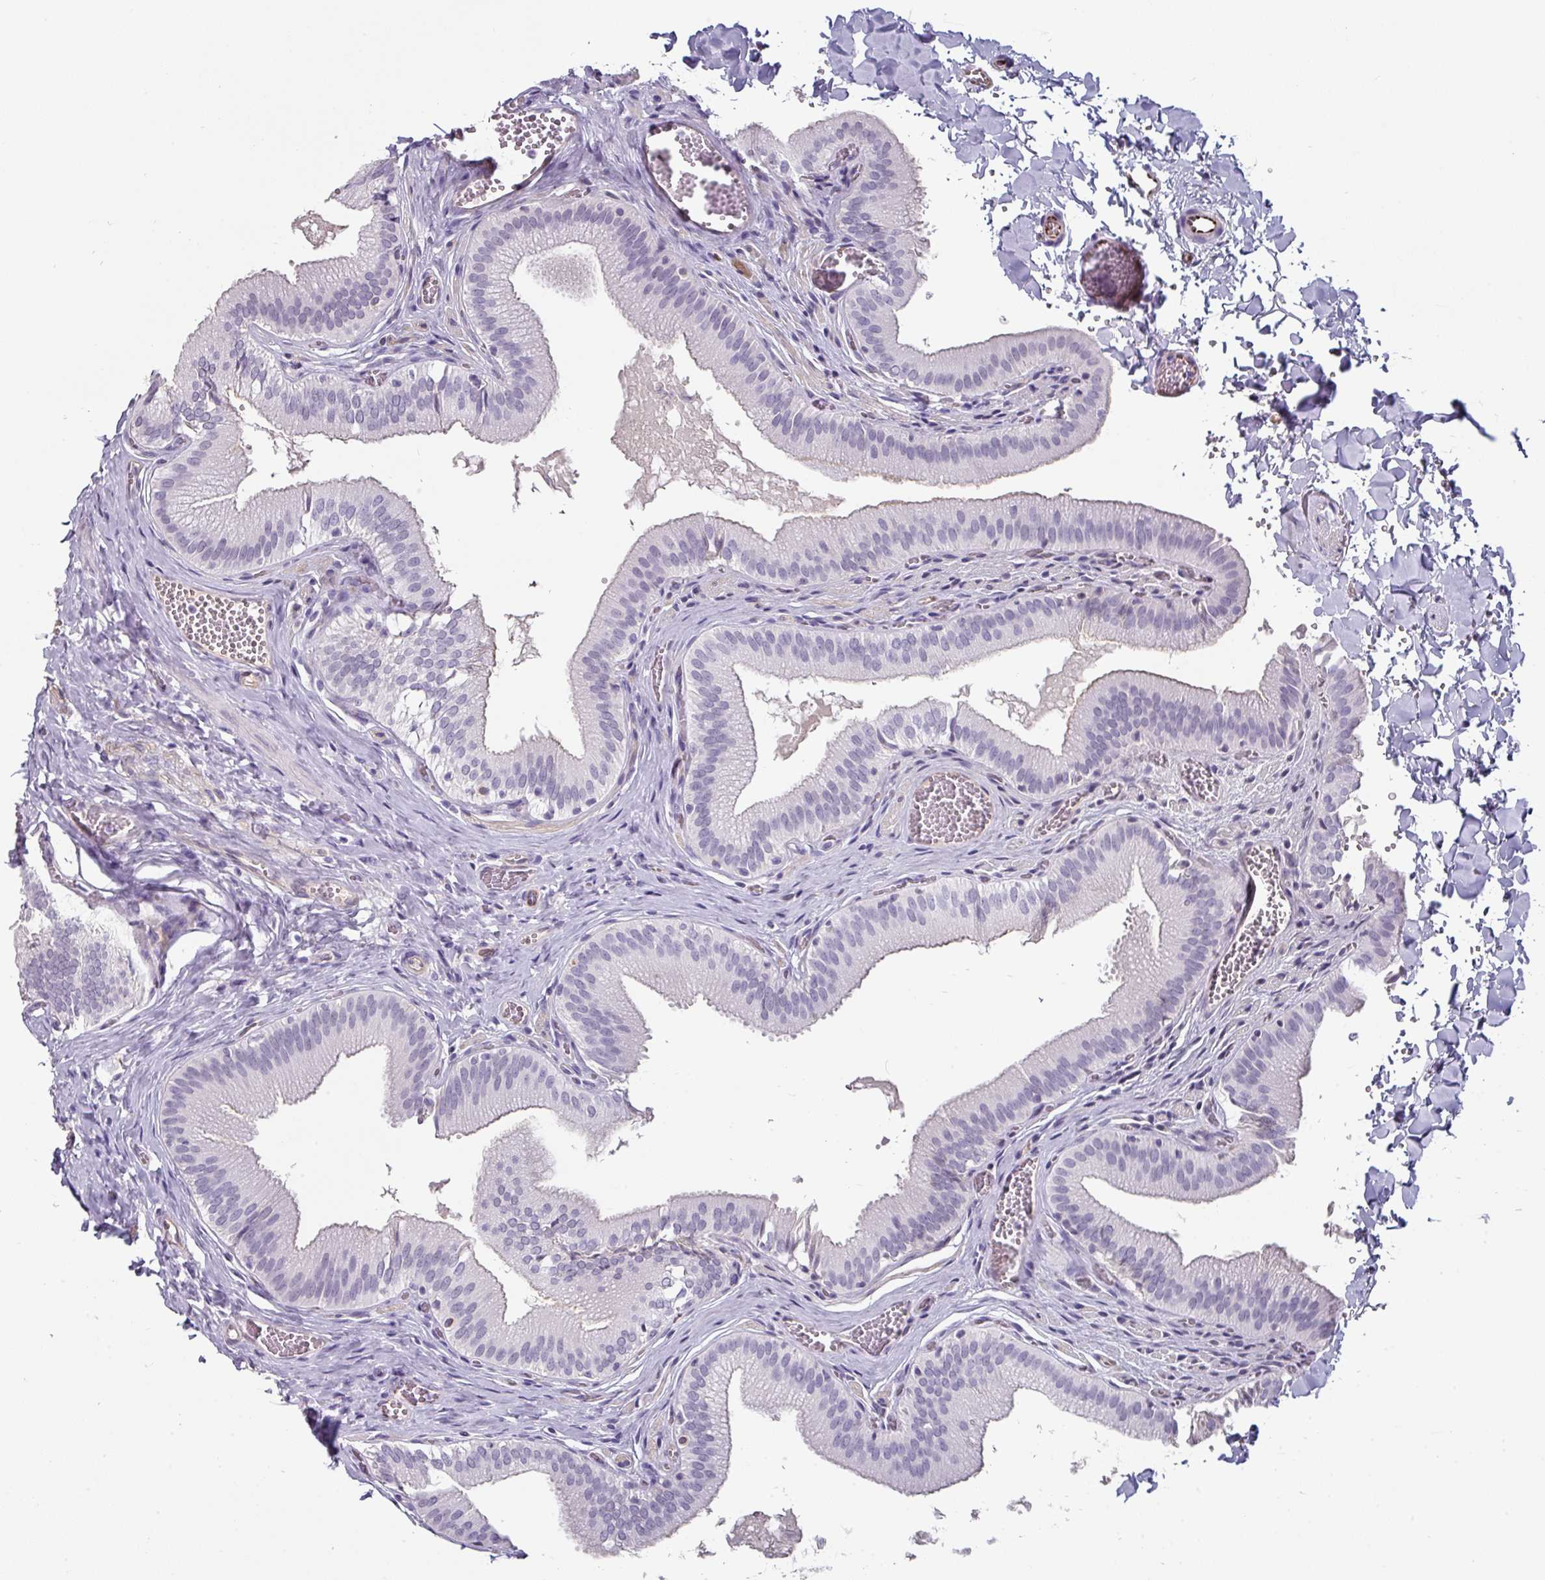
{"staining": {"intensity": "negative", "quantity": "none", "location": "none"}, "tissue": "gallbladder", "cell_type": "Glandular cells", "image_type": "normal", "snomed": [{"axis": "morphology", "description": "Normal tissue, NOS"}, {"axis": "topography", "description": "Gallbladder"}, {"axis": "topography", "description": "Peripheral nerve tissue"}], "caption": "IHC of benign human gallbladder shows no positivity in glandular cells.", "gene": "EYA3", "patient": {"sex": "male", "age": 17}}